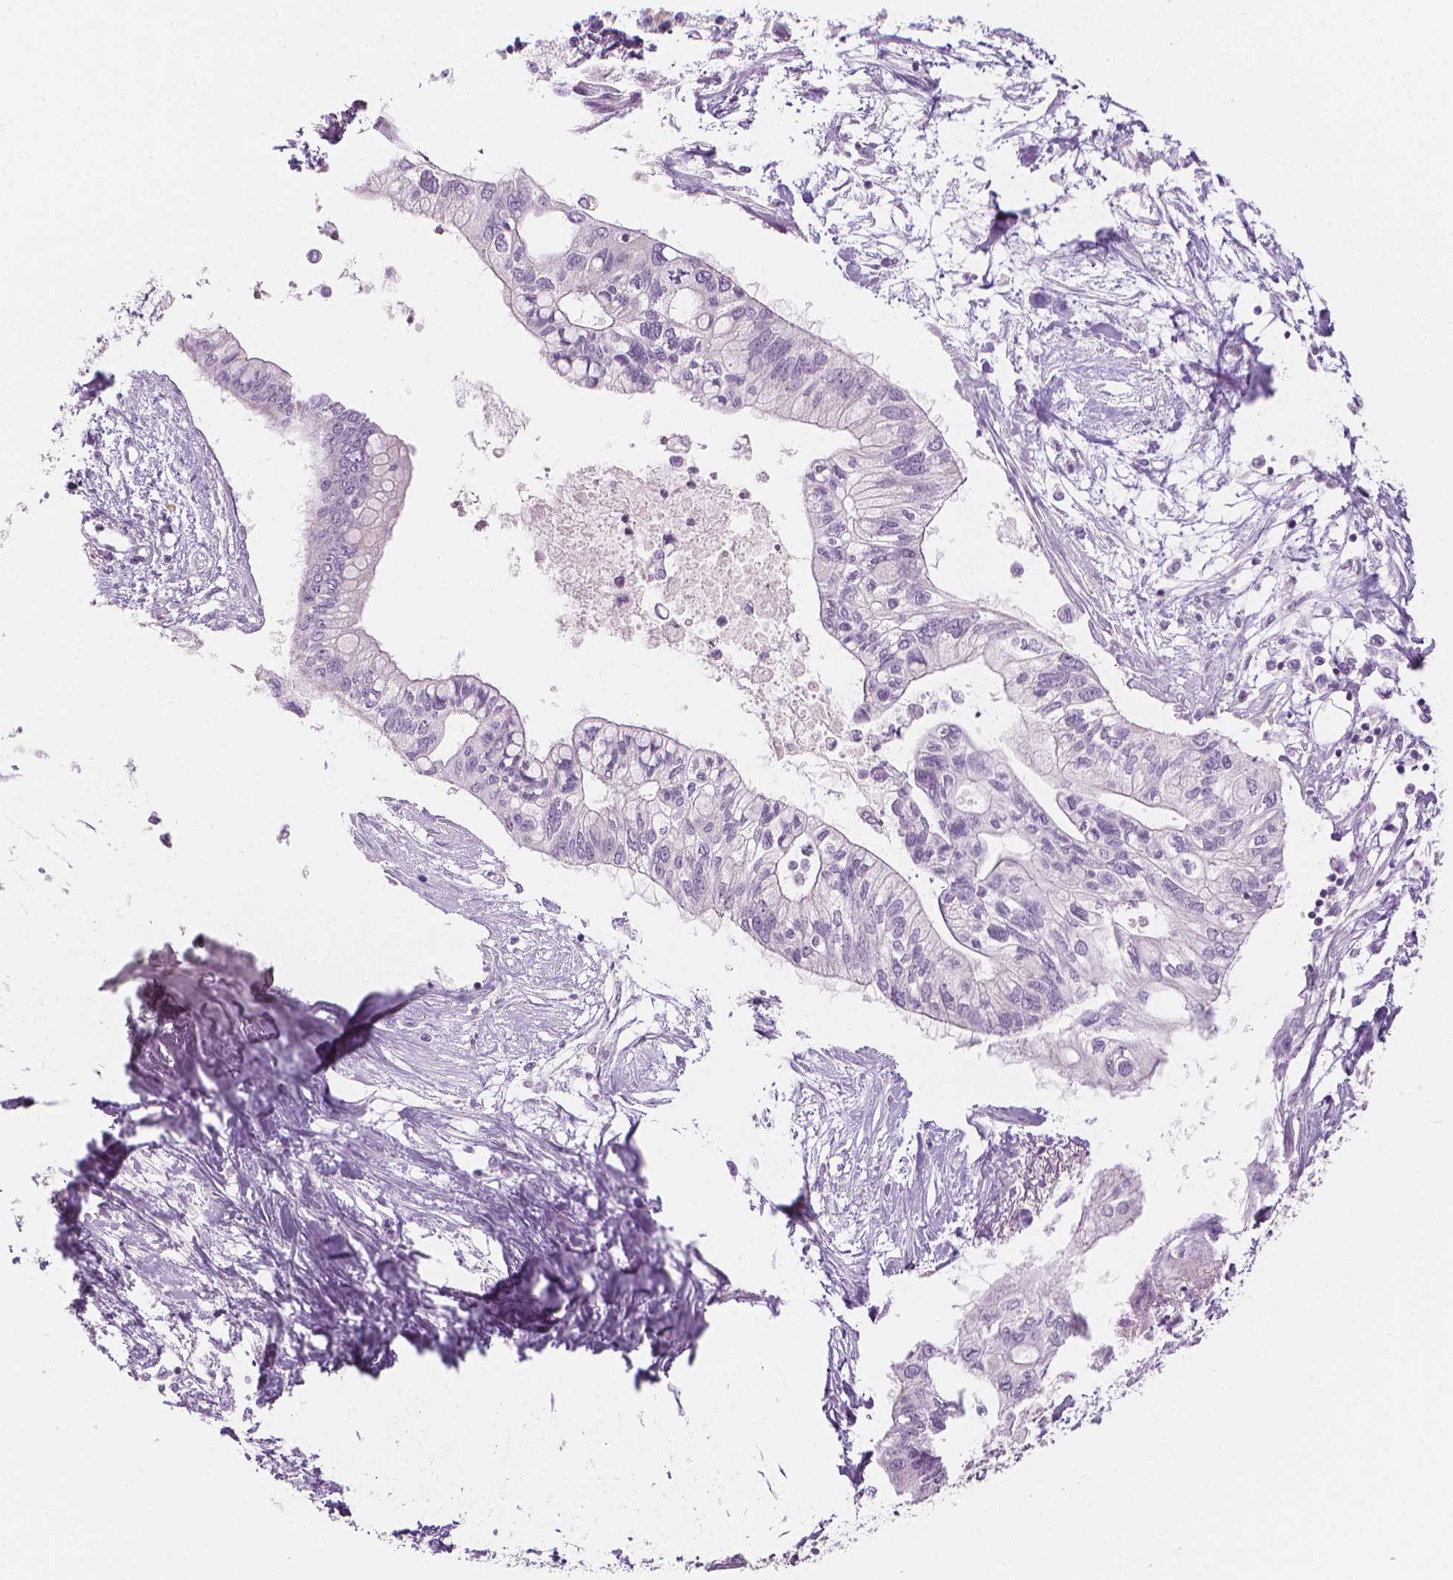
{"staining": {"intensity": "negative", "quantity": "none", "location": "none"}, "tissue": "pancreatic cancer", "cell_type": "Tumor cells", "image_type": "cancer", "snomed": [{"axis": "morphology", "description": "Adenocarcinoma, NOS"}, {"axis": "topography", "description": "Pancreas"}], "caption": "The immunohistochemistry (IHC) image has no significant expression in tumor cells of pancreatic adenocarcinoma tissue.", "gene": "SHMT1", "patient": {"sex": "female", "age": 77}}